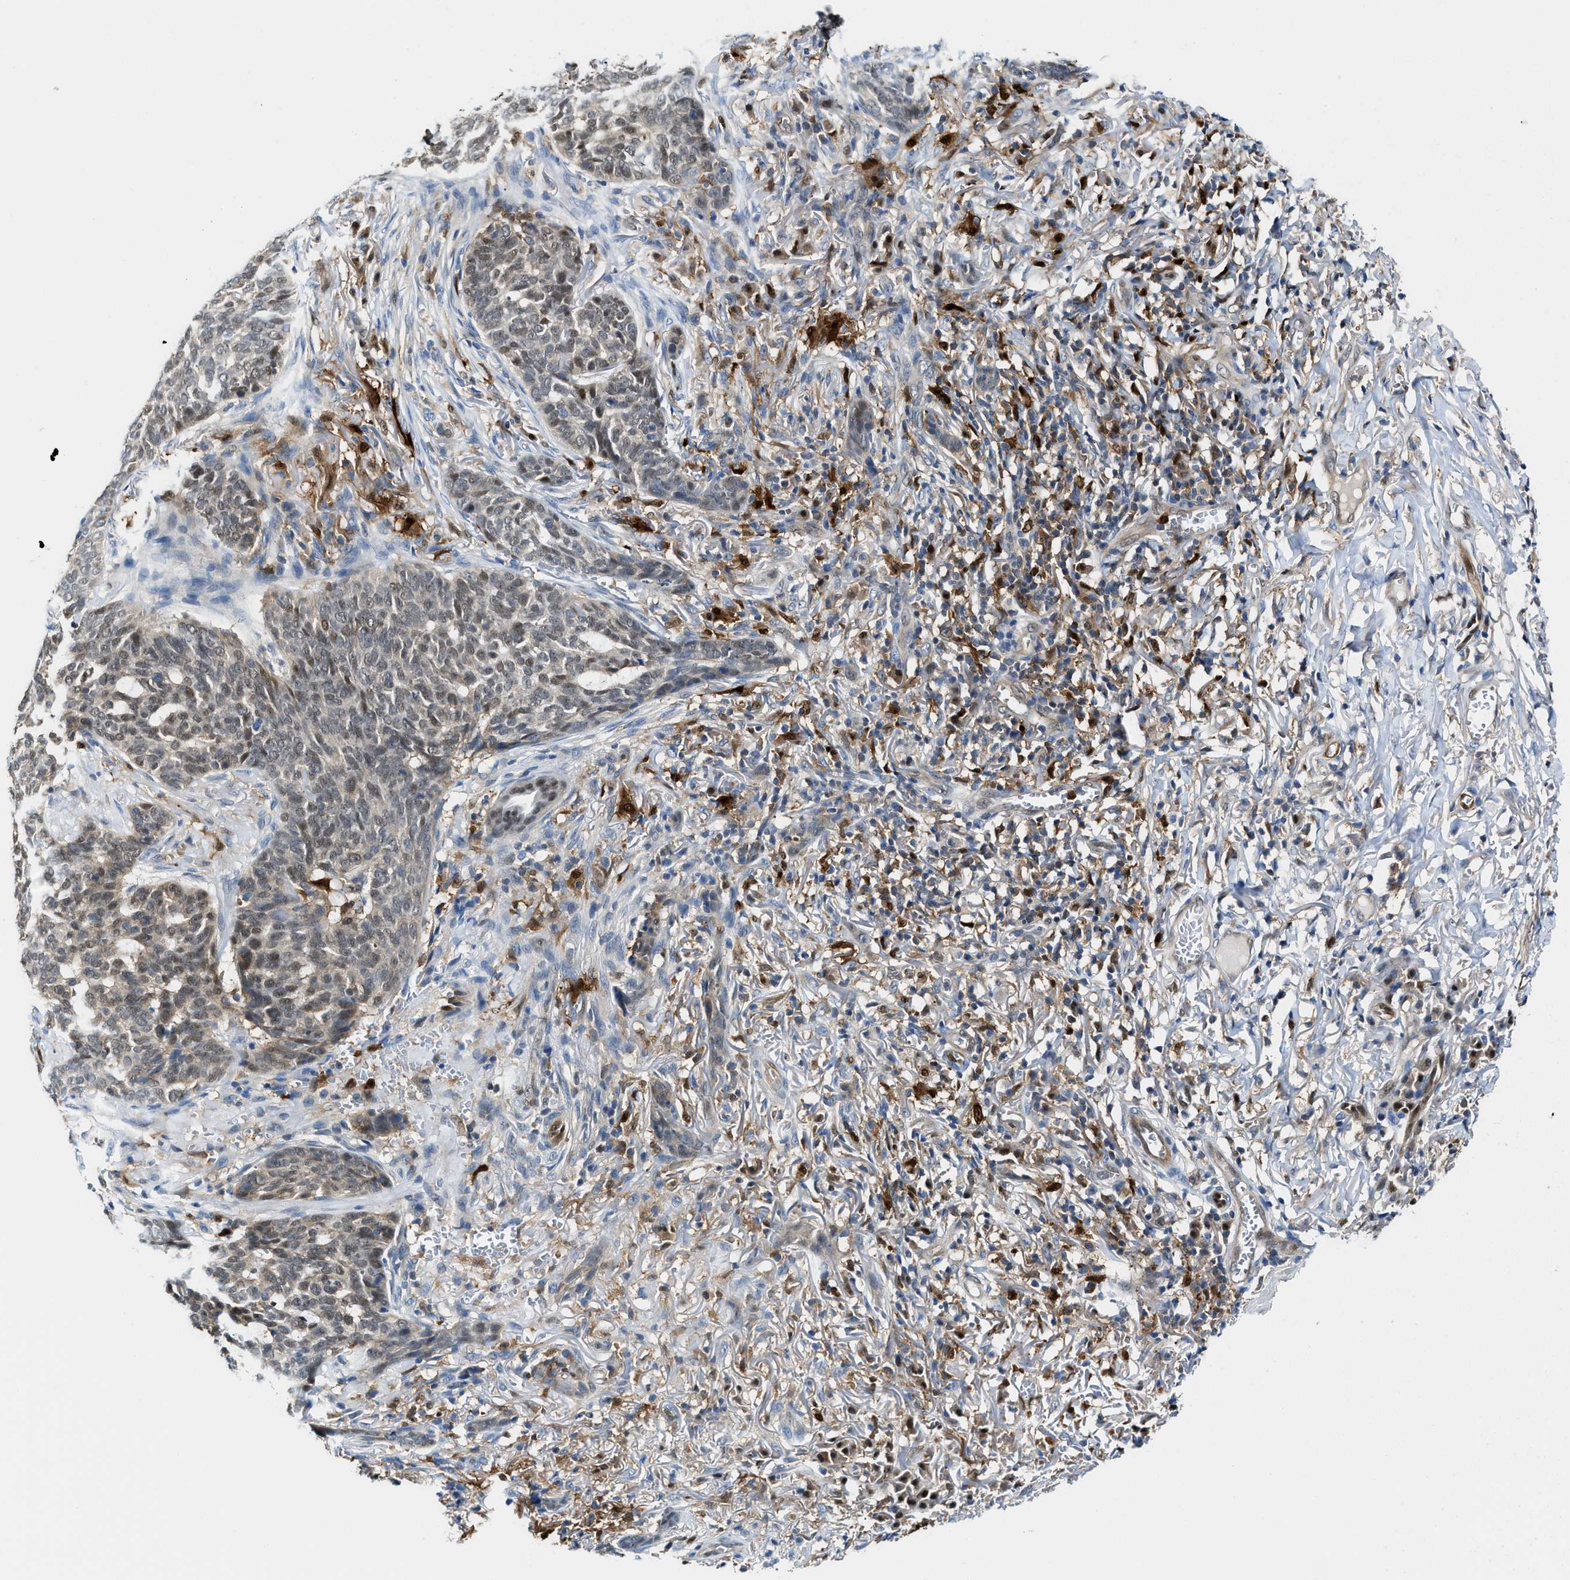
{"staining": {"intensity": "weak", "quantity": ">75%", "location": "nuclear"}, "tissue": "skin cancer", "cell_type": "Tumor cells", "image_type": "cancer", "snomed": [{"axis": "morphology", "description": "Basal cell carcinoma"}, {"axis": "topography", "description": "Skin"}], "caption": "Protein expression analysis of basal cell carcinoma (skin) reveals weak nuclear staining in about >75% of tumor cells.", "gene": "LTA4H", "patient": {"sex": "male", "age": 85}}